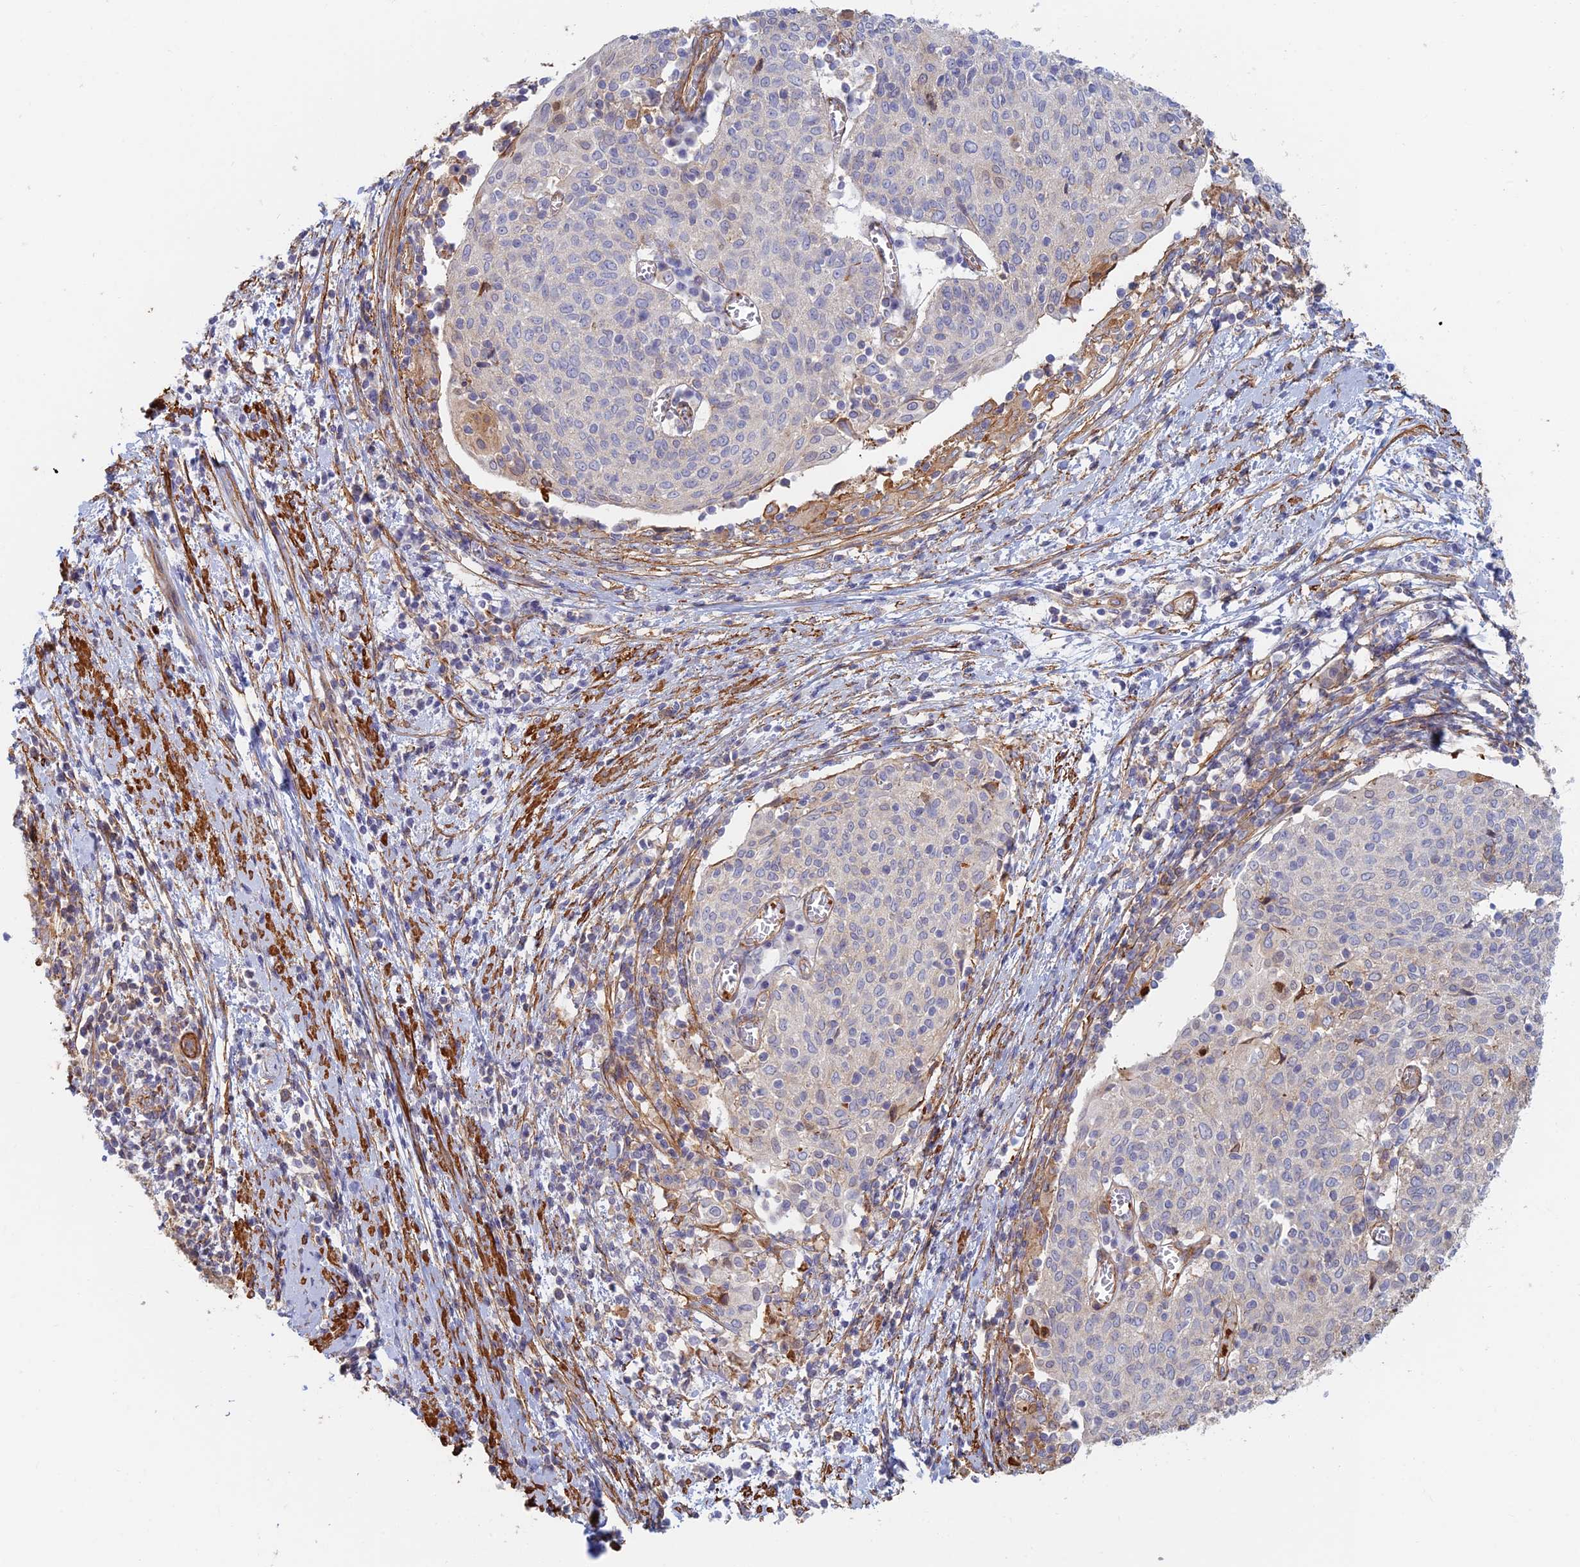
{"staining": {"intensity": "moderate", "quantity": "<25%", "location": "cytoplasmic/membranous"}, "tissue": "cervical cancer", "cell_type": "Tumor cells", "image_type": "cancer", "snomed": [{"axis": "morphology", "description": "Squamous cell carcinoma, NOS"}, {"axis": "topography", "description": "Cervix"}], "caption": "Immunohistochemistry (IHC) micrograph of neoplastic tissue: human cervical cancer stained using immunohistochemistry (IHC) reveals low levels of moderate protein expression localized specifically in the cytoplasmic/membranous of tumor cells, appearing as a cytoplasmic/membranous brown color.", "gene": "PAK4", "patient": {"sex": "female", "age": 52}}